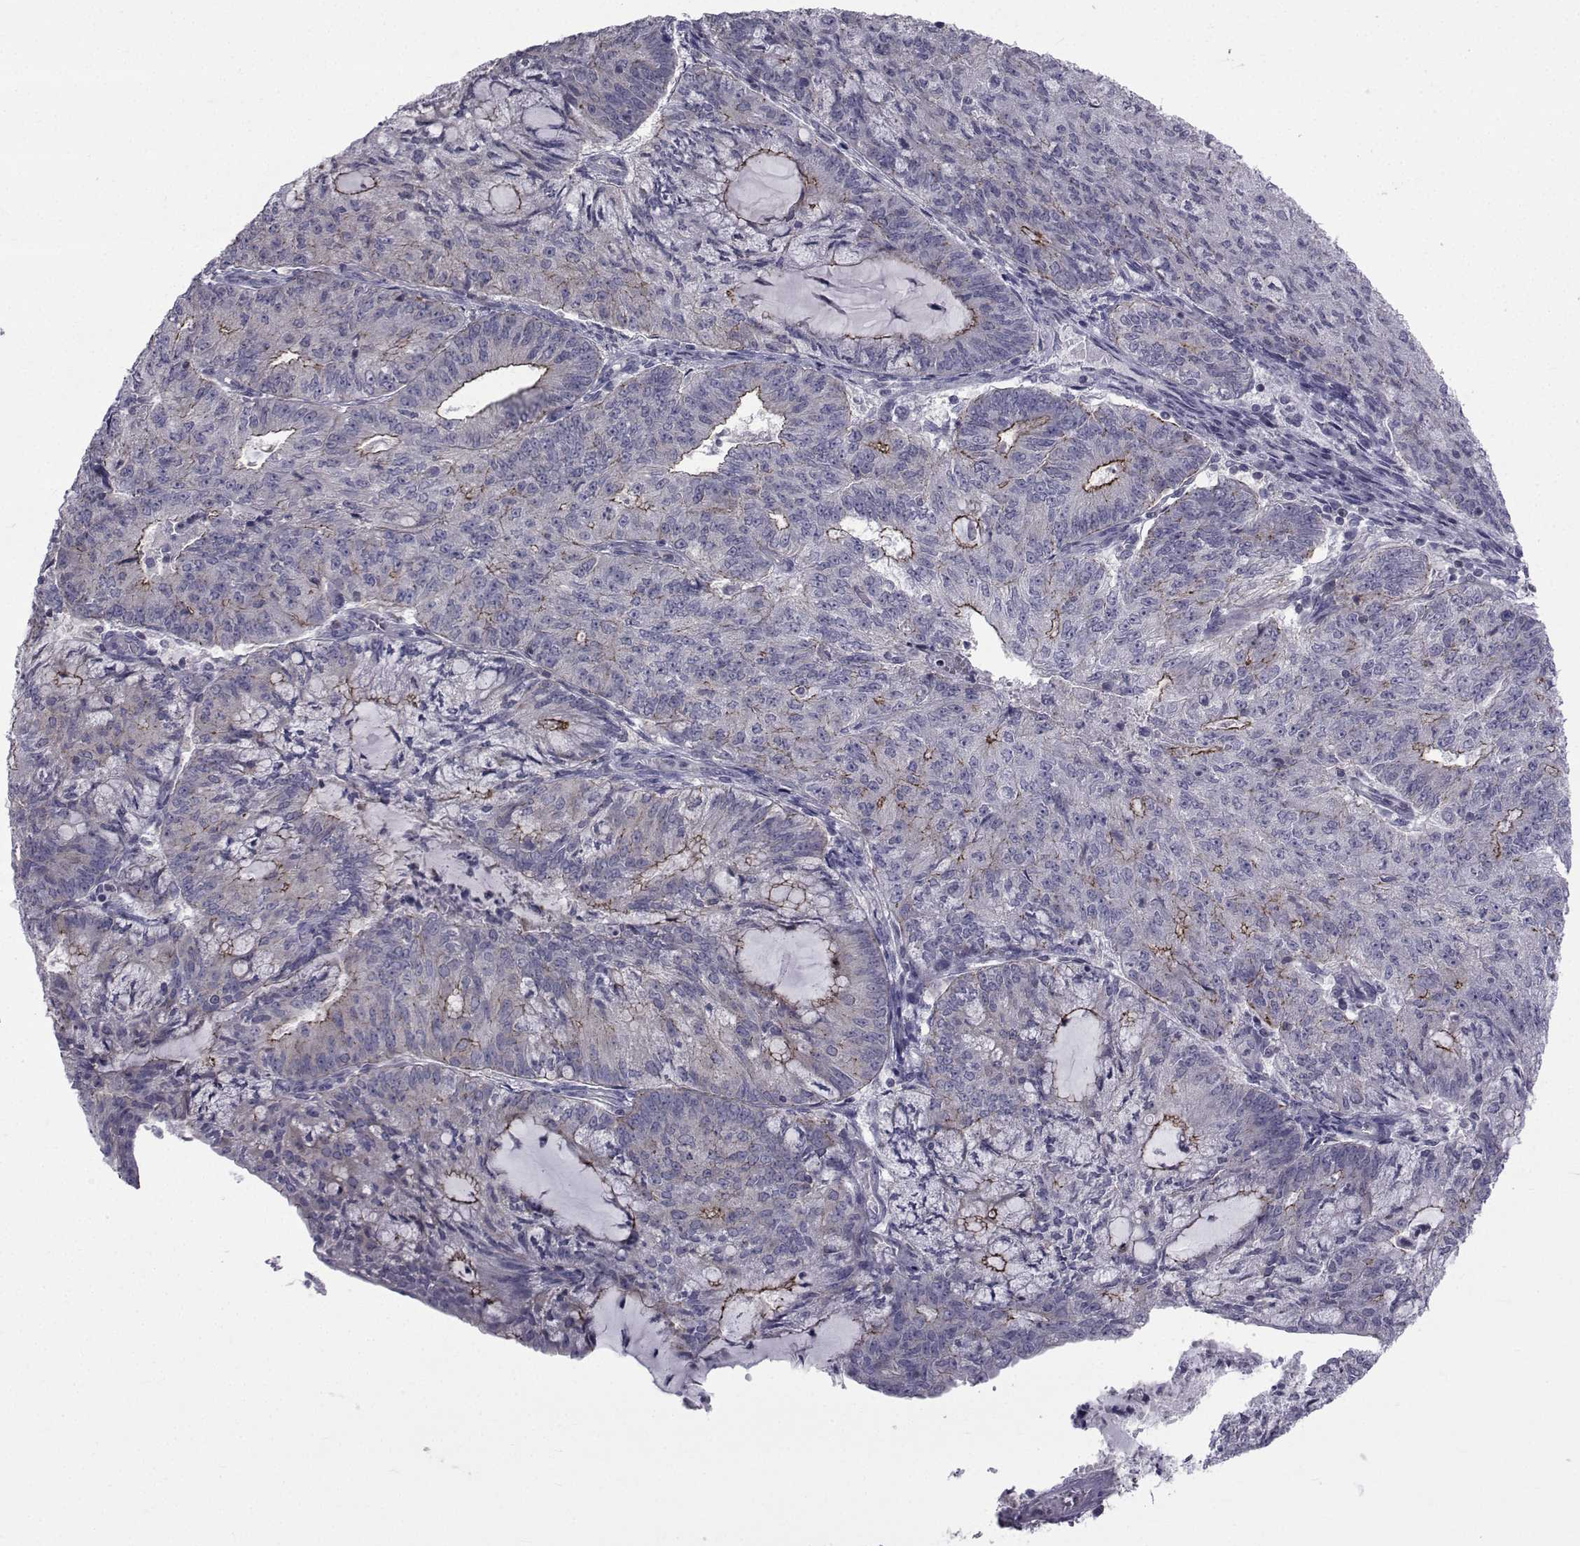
{"staining": {"intensity": "strong", "quantity": "<25%", "location": "cytoplasmic/membranous"}, "tissue": "endometrial cancer", "cell_type": "Tumor cells", "image_type": "cancer", "snomed": [{"axis": "morphology", "description": "Adenocarcinoma, NOS"}, {"axis": "topography", "description": "Endometrium"}], "caption": "Strong cytoplasmic/membranous positivity for a protein is present in about <25% of tumor cells of endometrial cancer using IHC.", "gene": "SLC30A10", "patient": {"sex": "female", "age": 82}}